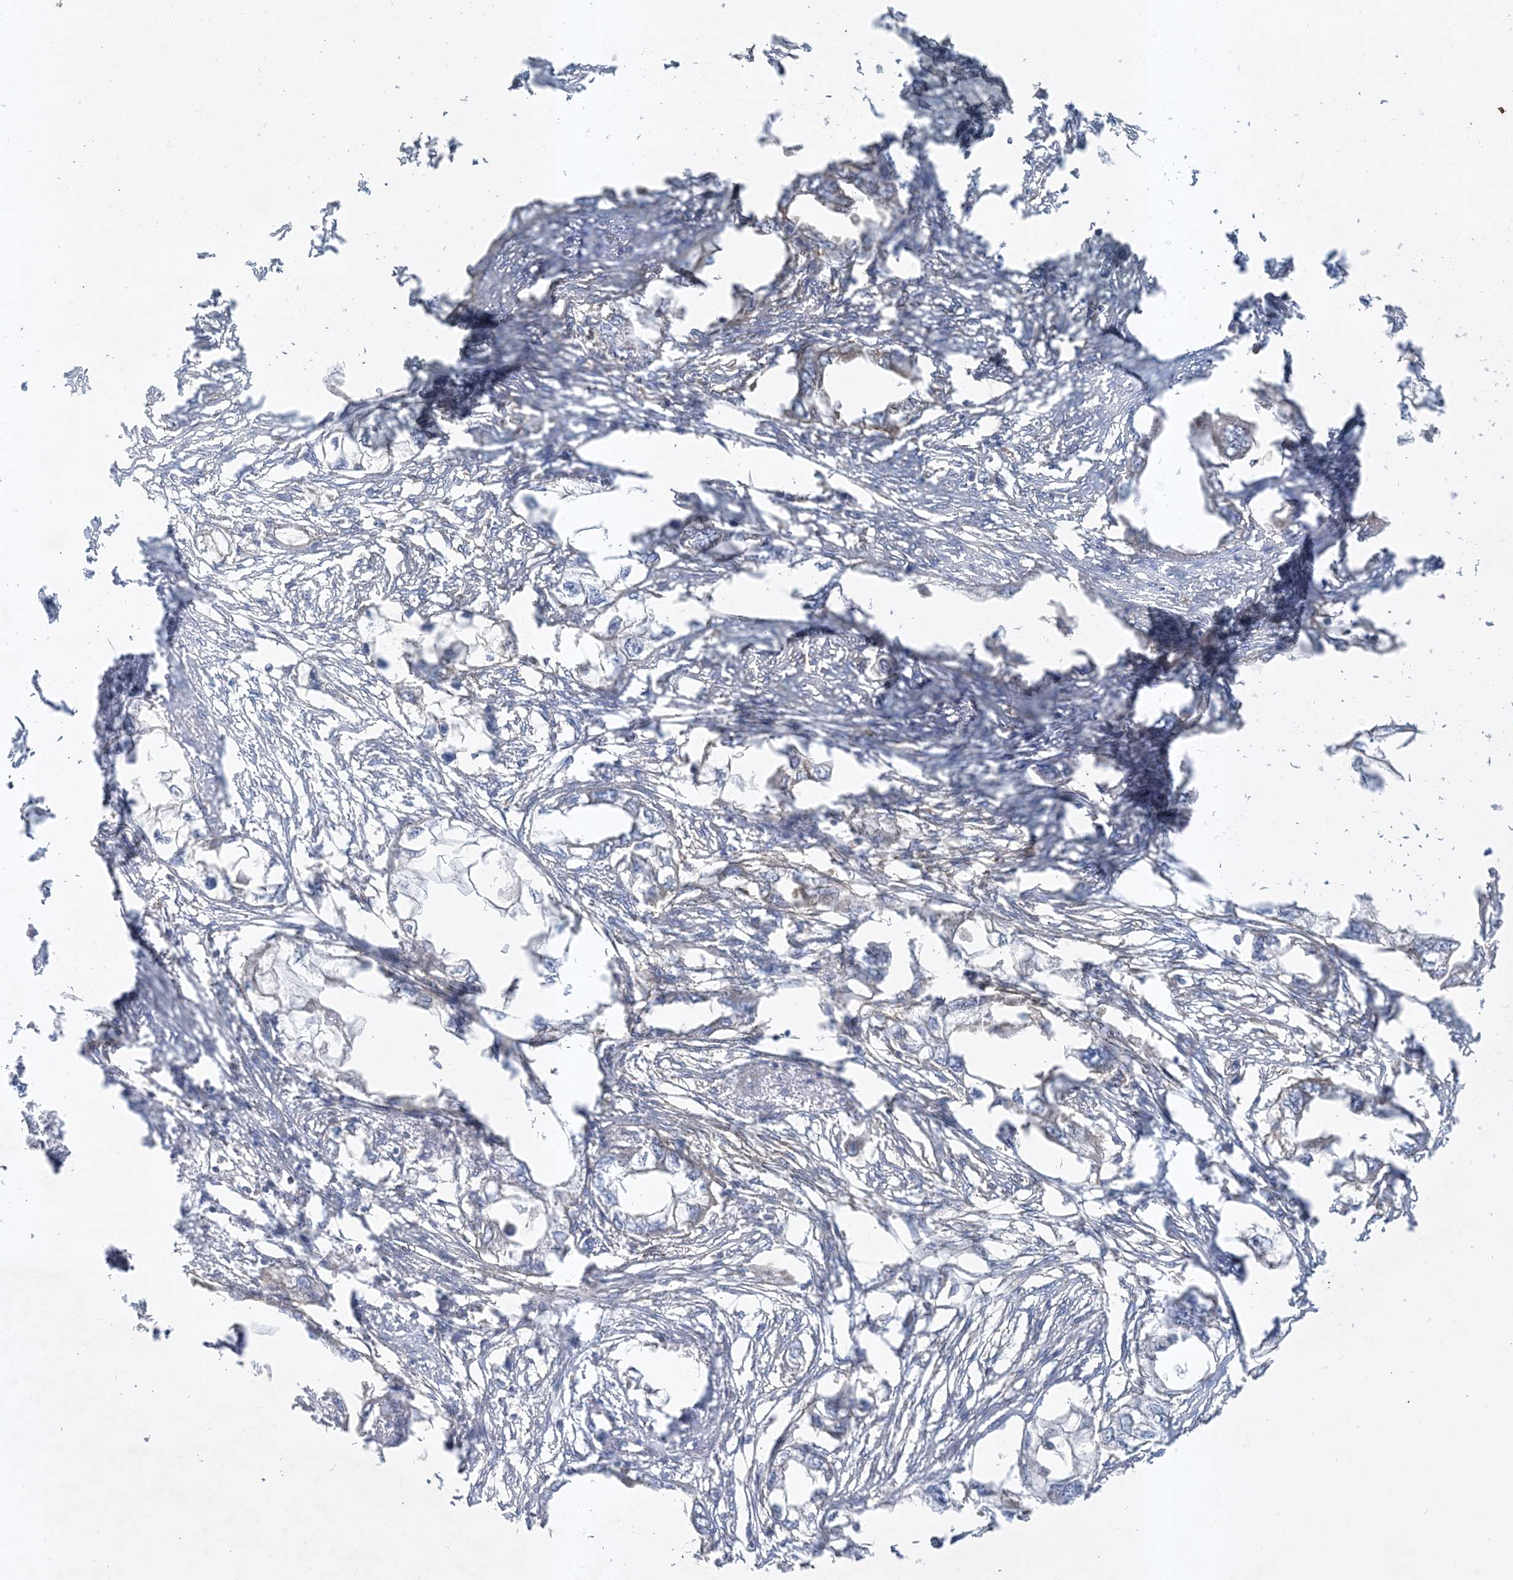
{"staining": {"intensity": "negative", "quantity": "none", "location": "none"}, "tissue": "endometrial cancer", "cell_type": "Tumor cells", "image_type": "cancer", "snomed": [{"axis": "morphology", "description": "Adenocarcinoma, NOS"}, {"axis": "morphology", "description": "Adenocarcinoma, metastatic, NOS"}, {"axis": "topography", "description": "Adipose tissue"}, {"axis": "topography", "description": "Endometrium"}], "caption": "Protein analysis of adenocarcinoma (endometrial) demonstrates no significant positivity in tumor cells. (DAB immunohistochemistry (IHC) with hematoxylin counter stain).", "gene": "LEXM", "patient": {"sex": "female", "age": 67}}